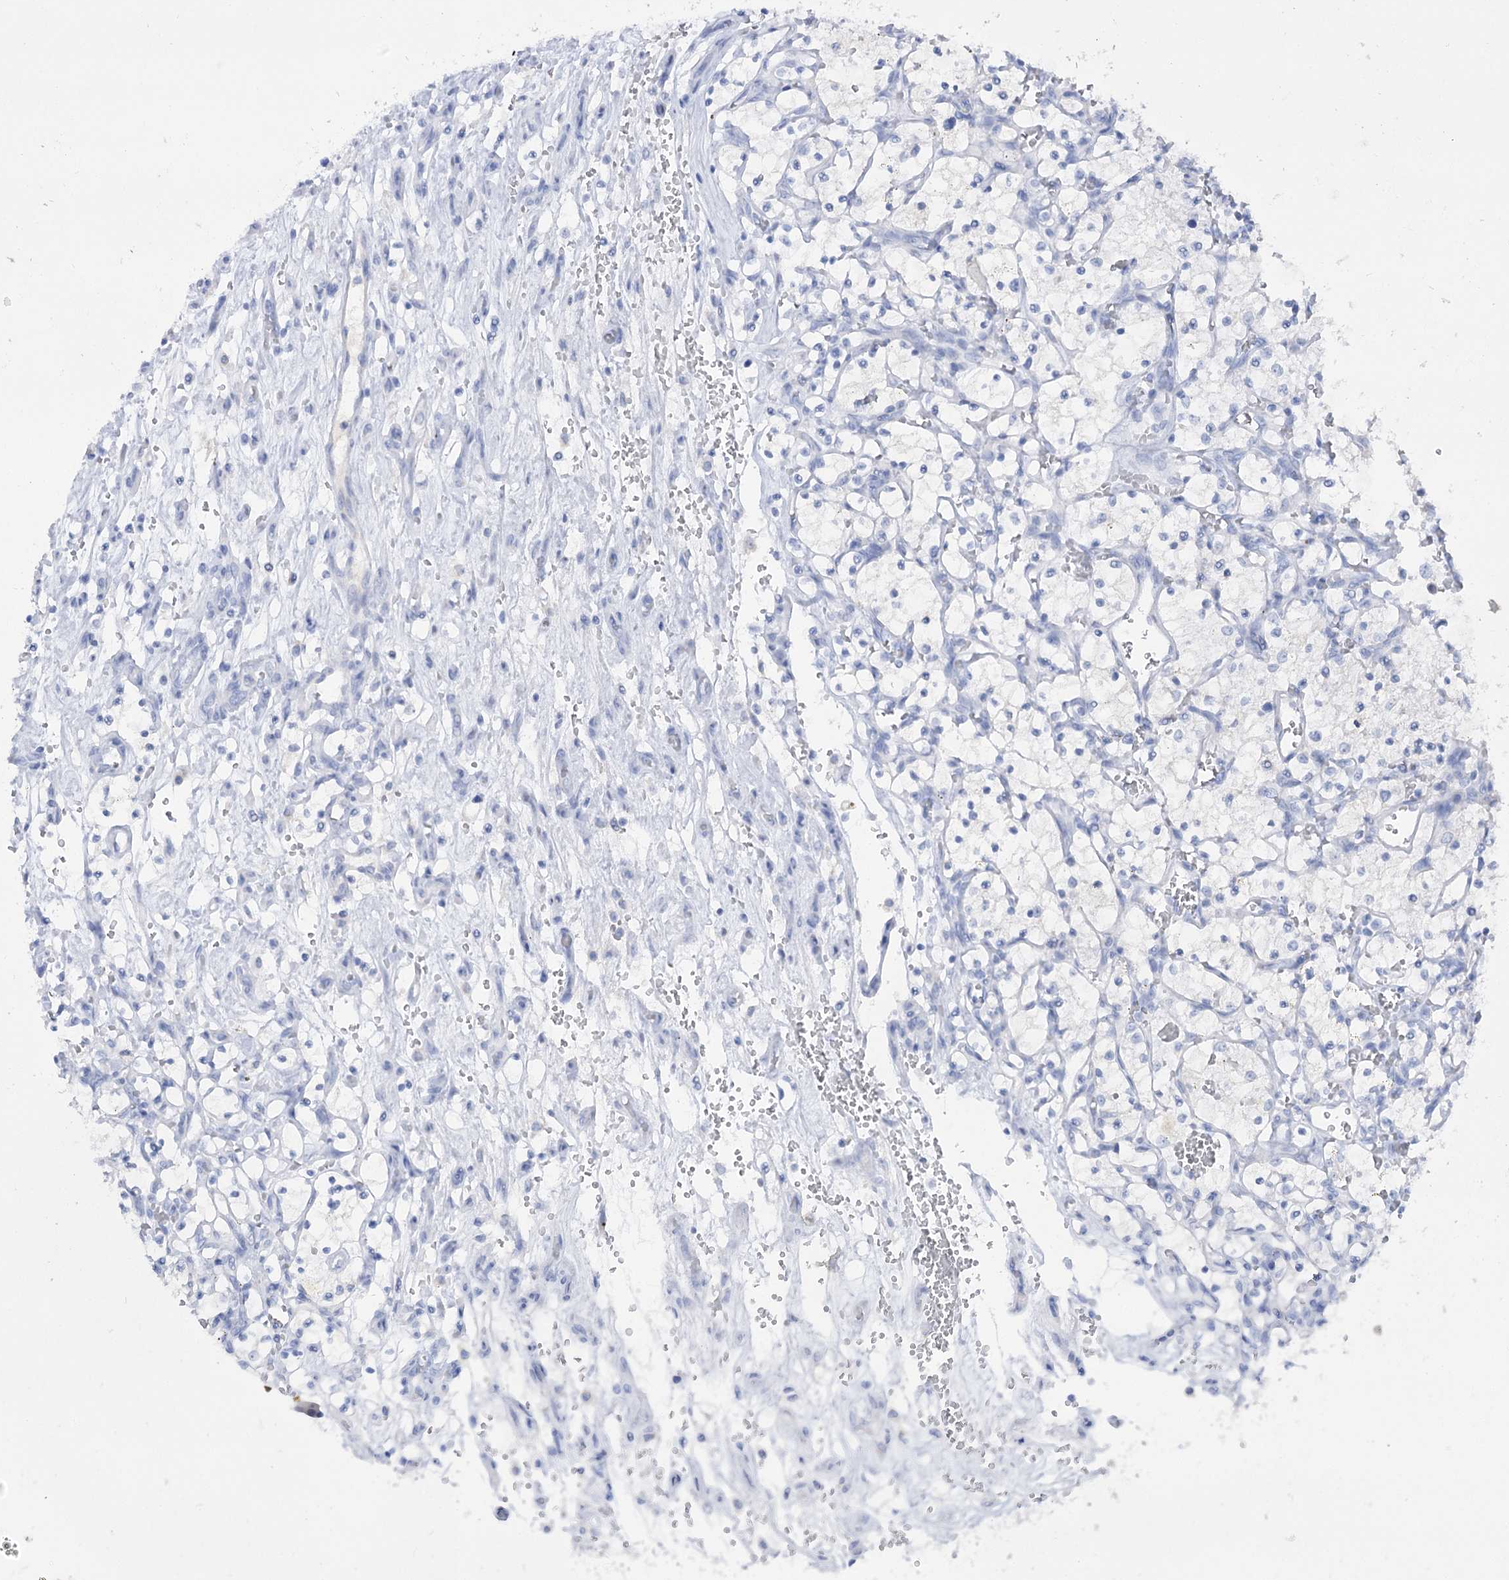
{"staining": {"intensity": "negative", "quantity": "none", "location": "none"}, "tissue": "renal cancer", "cell_type": "Tumor cells", "image_type": "cancer", "snomed": [{"axis": "morphology", "description": "Adenocarcinoma, NOS"}, {"axis": "topography", "description": "Kidney"}], "caption": "The micrograph exhibits no significant positivity in tumor cells of renal adenocarcinoma.", "gene": "GBF1", "patient": {"sex": "female", "age": 69}}